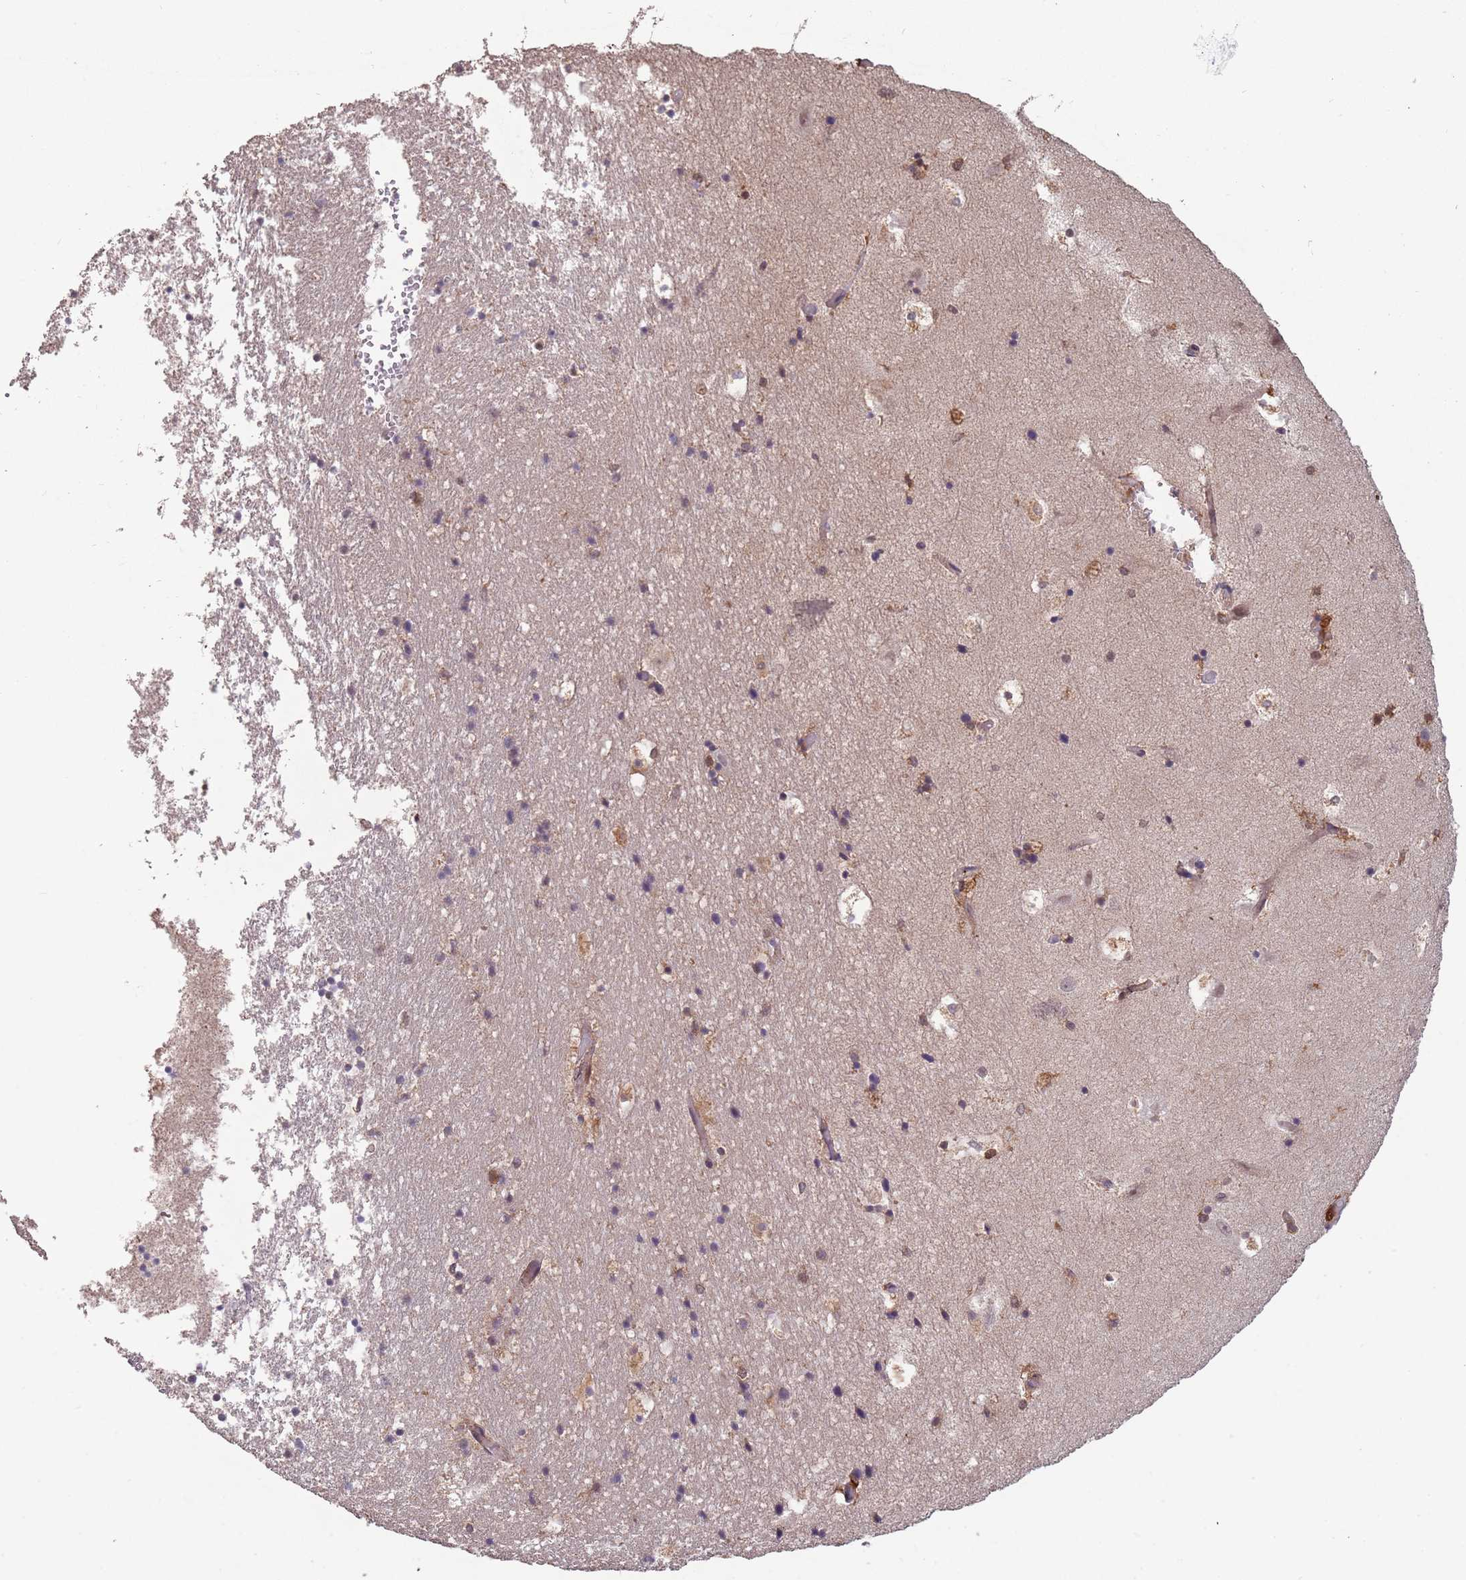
{"staining": {"intensity": "moderate", "quantity": "<25%", "location": "cytoplasmic/membranous,nuclear"}, "tissue": "hippocampus", "cell_type": "Glial cells", "image_type": "normal", "snomed": [{"axis": "morphology", "description": "Normal tissue, NOS"}, {"axis": "topography", "description": "Hippocampus"}], "caption": "High-power microscopy captured an immunohistochemistry micrograph of benign hippocampus, revealing moderate cytoplasmic/membranous,nuclear expression in approximately <25% of glial cells.", "gene": "ZNF639", "patient": {"sex": "female", "age": 52}}